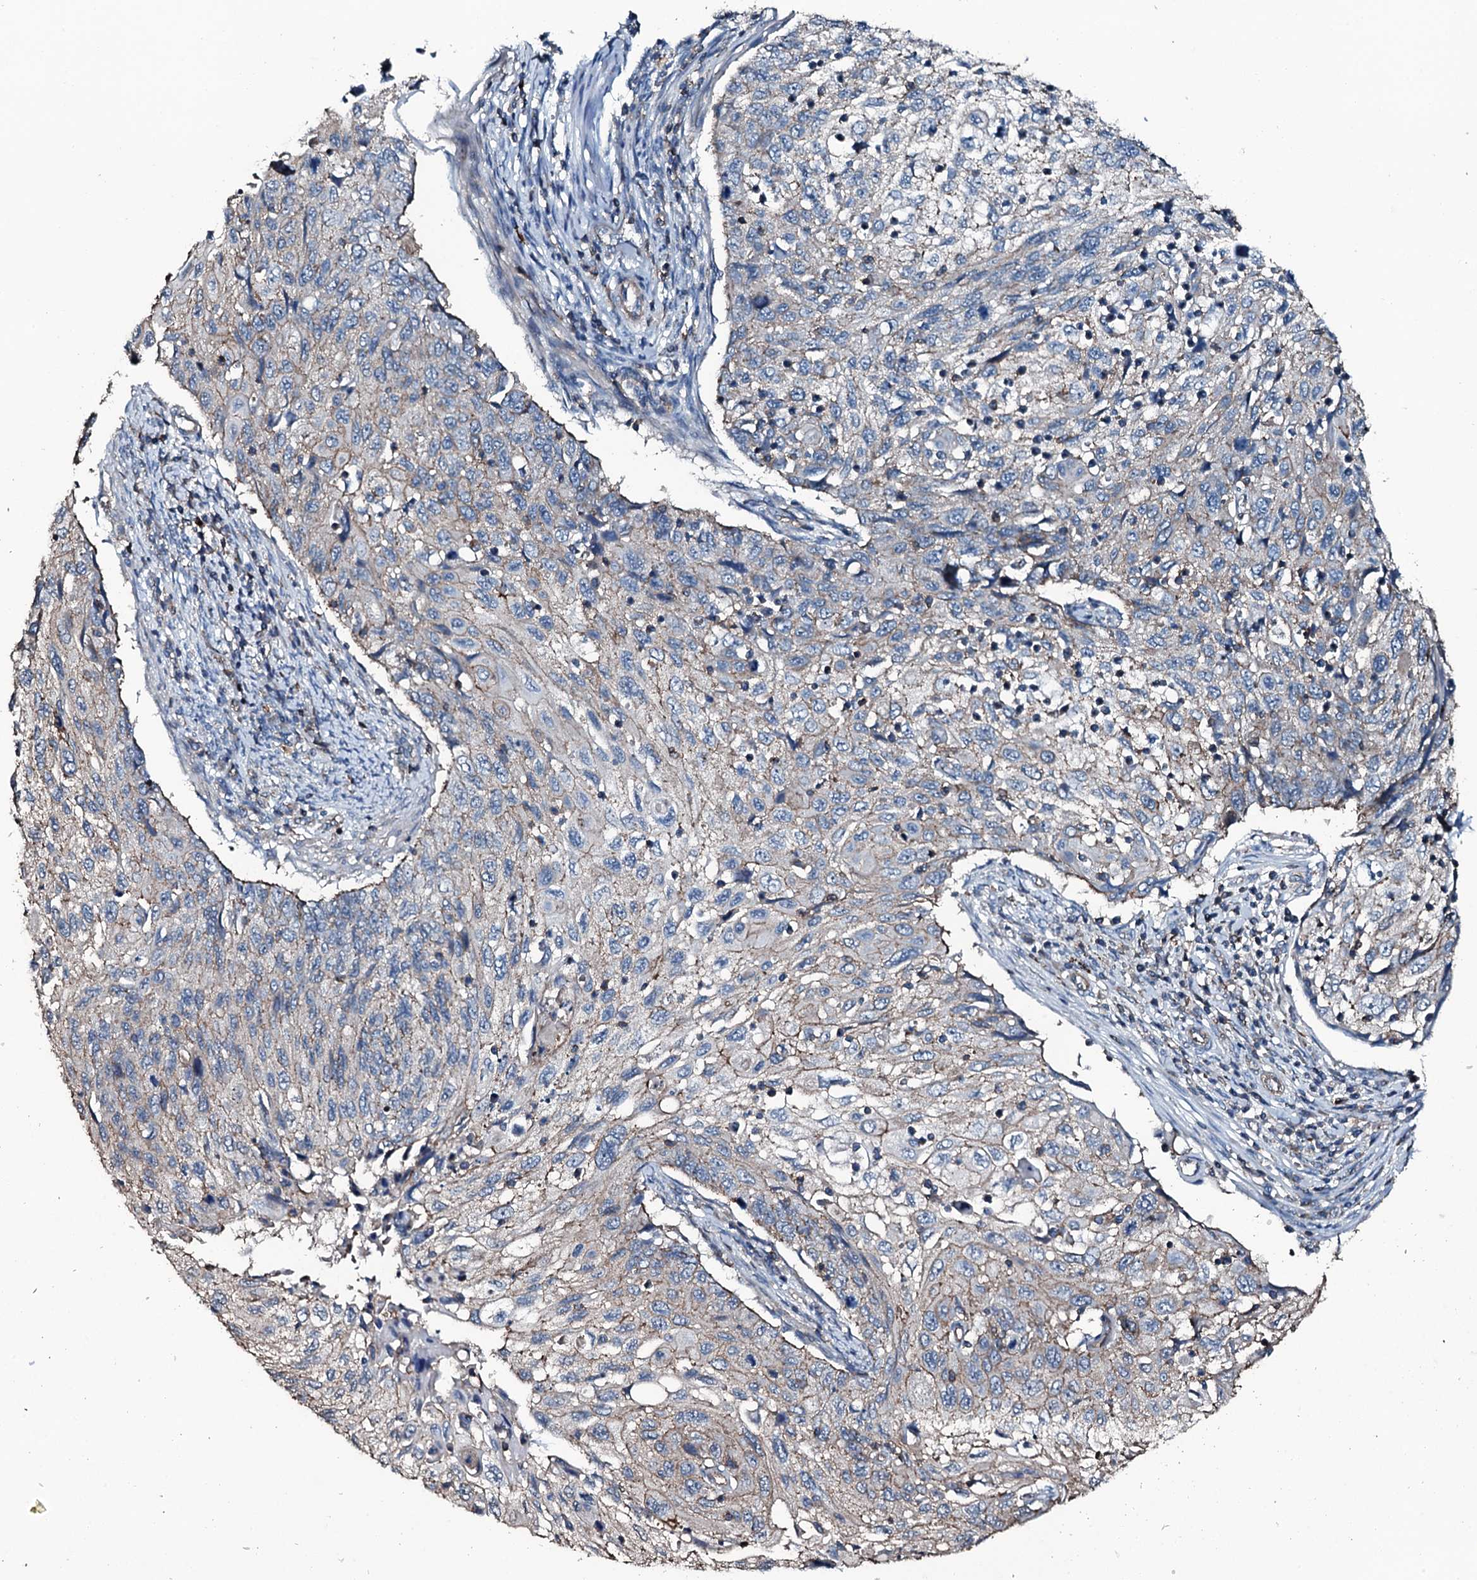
{"staining": {"intensity": "weak", "quantity": "<25%", "location": "cytoplasmic/membranous"}, "tissue": "cervical cancer", "cell_type": "Tumor cells", "image_type": "cancer", "snomed": [{"axis": "morphology", "description": "Squamous cell carcinoma, NOS"}, {"axis": "topography", "description": "Cervix"}], "caption": "This is an IHC micrograph of cervical cancer. There is no positivity in tumor cells.", "gene": "SLC25A38", "patient": {"sex": "female", "age": 70}}